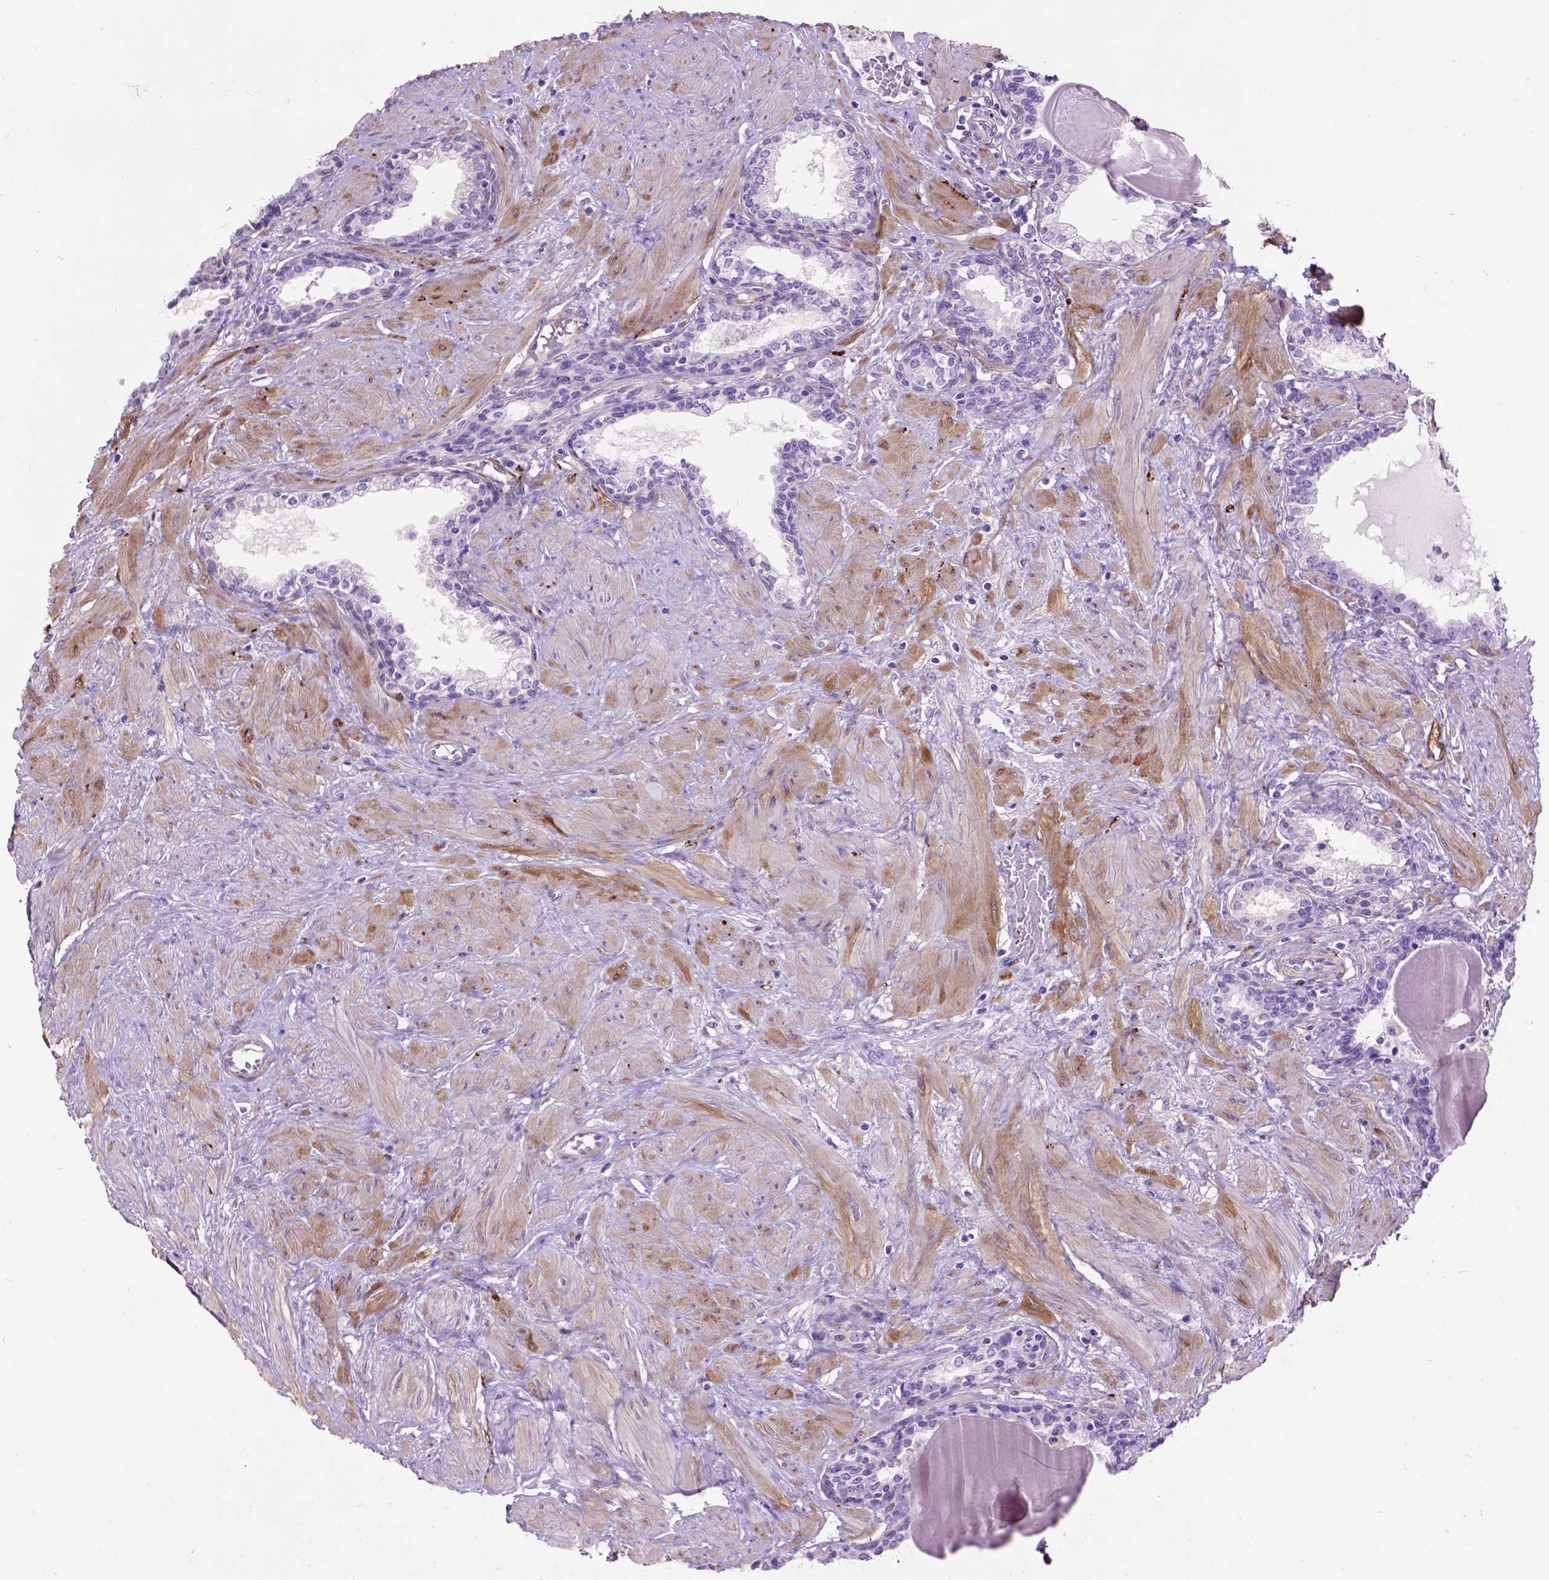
{"staining": {"intensity": "negative", "quantity": "none", "location": "none"}, "tissue": "prostate", "cell_type": "Glandular cells", "image_type": "normal", "snomed": [{"axis": "morphology", "description": "Normal tissue, NOS"}, {"axis": "topography", "description": "Prostate"}], "caption": "DAB (3,3'-diaminobenzidine) immunohistochemical staining of unremarkable human prostate shows no significant positivity in glandular cells. The staining was performed using DAB to visualize the protein expression in brown, while the nuclei were stained in blue with hematoxylin (Magnification: 20x).", "gene": "MAPT", "patient": {"sex": "male", "age": 55}}